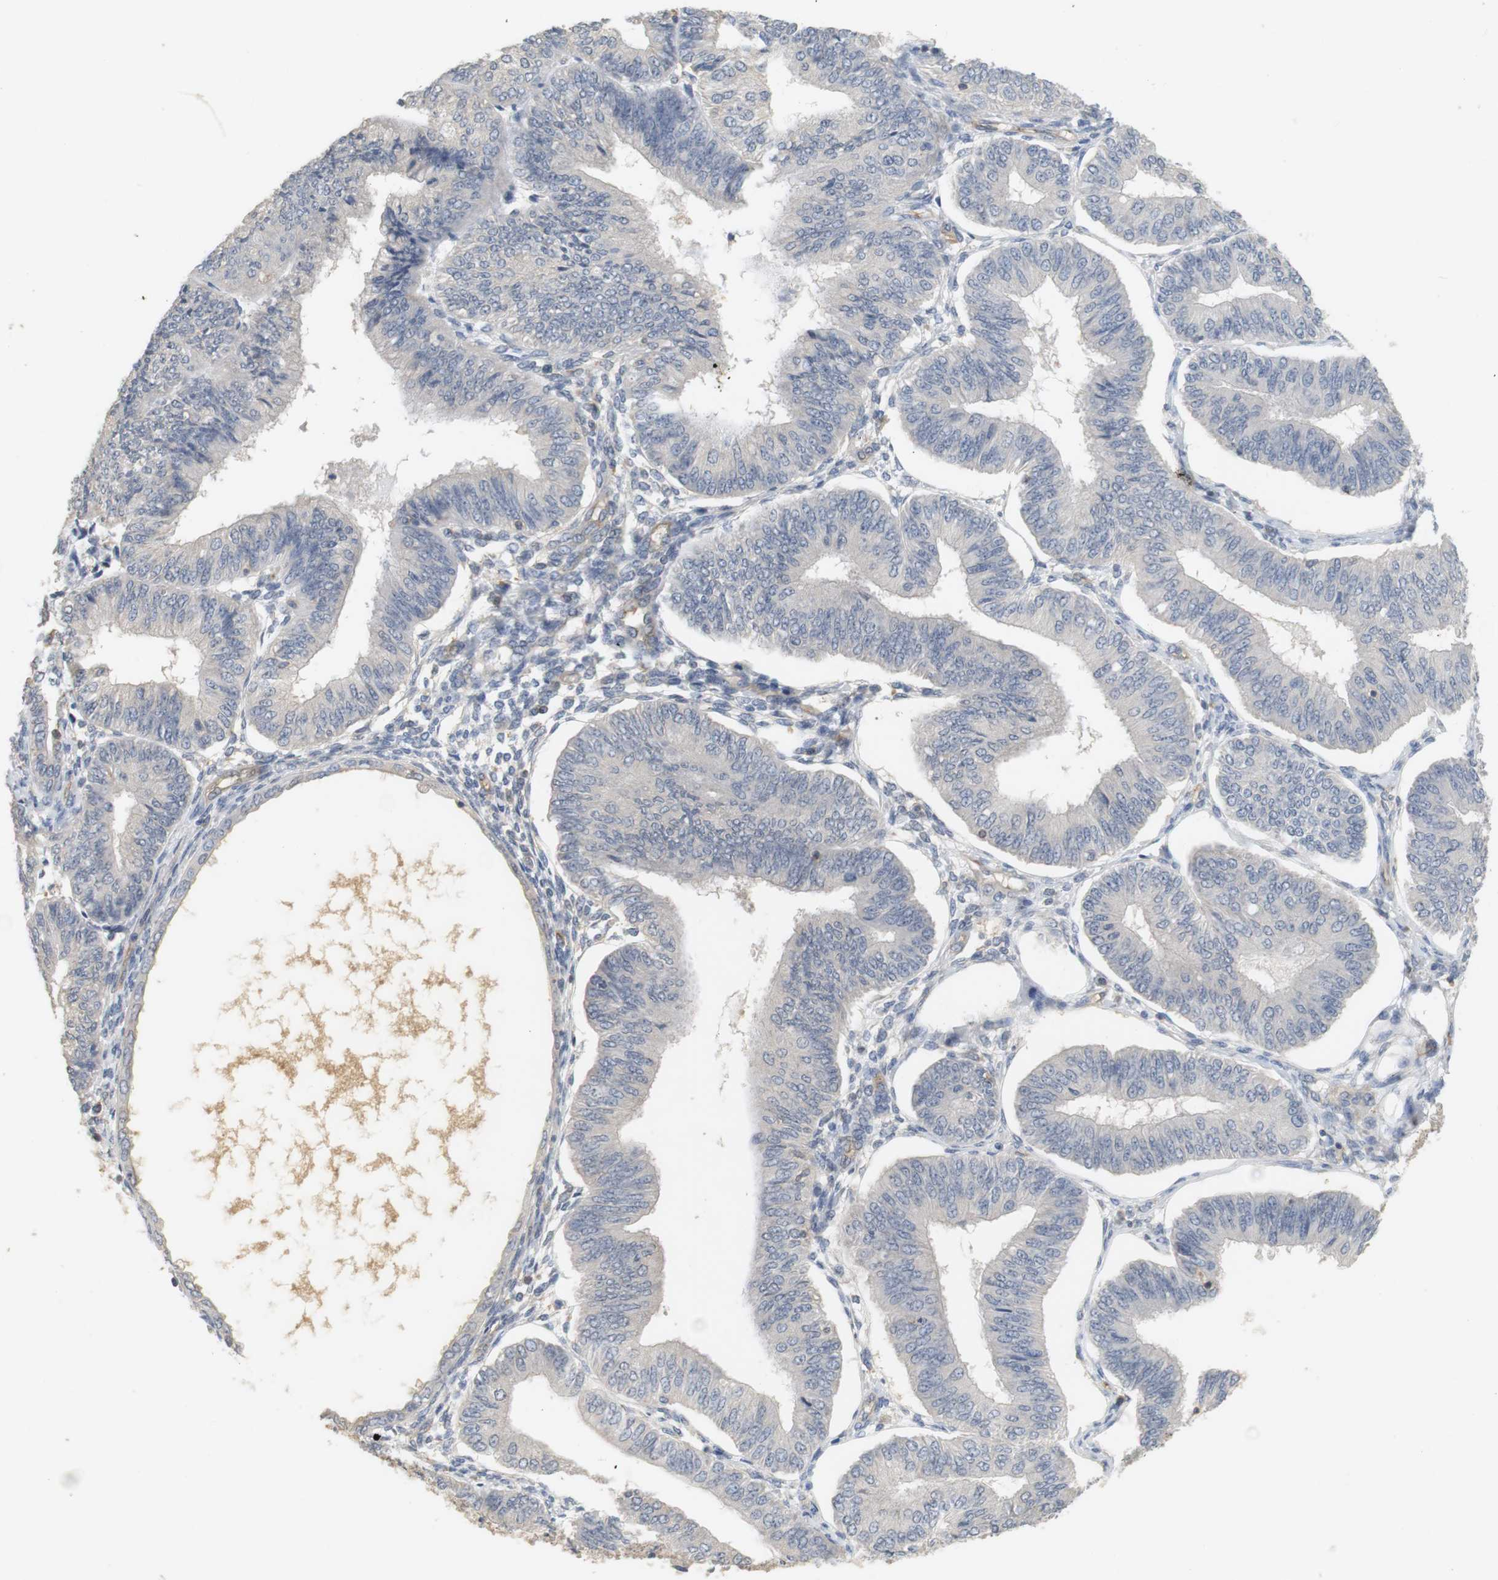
{"staining": {"intensity": "negative", "quantity": "none", "location": "none"}, "tissue": "endometrial cancer", "cell_type": "Tumor cells", "image_type": "cancer", "snomed": [{"axis": "morphology", "description": "Adenocarcinoma, NOS"}, {"axis": "topography", "description": "Endometrium"}], "caption": "High magnification brightfield microscopy of adenocarcinoma (endometrial) stained with DAB (3,3'-diaminobenzidine) (brown) and counterstained with hematoxylin (blue): tumor cells show no significant staining.", "gene": "OSR1", "patient": {"sex": "female", "age": 58}}